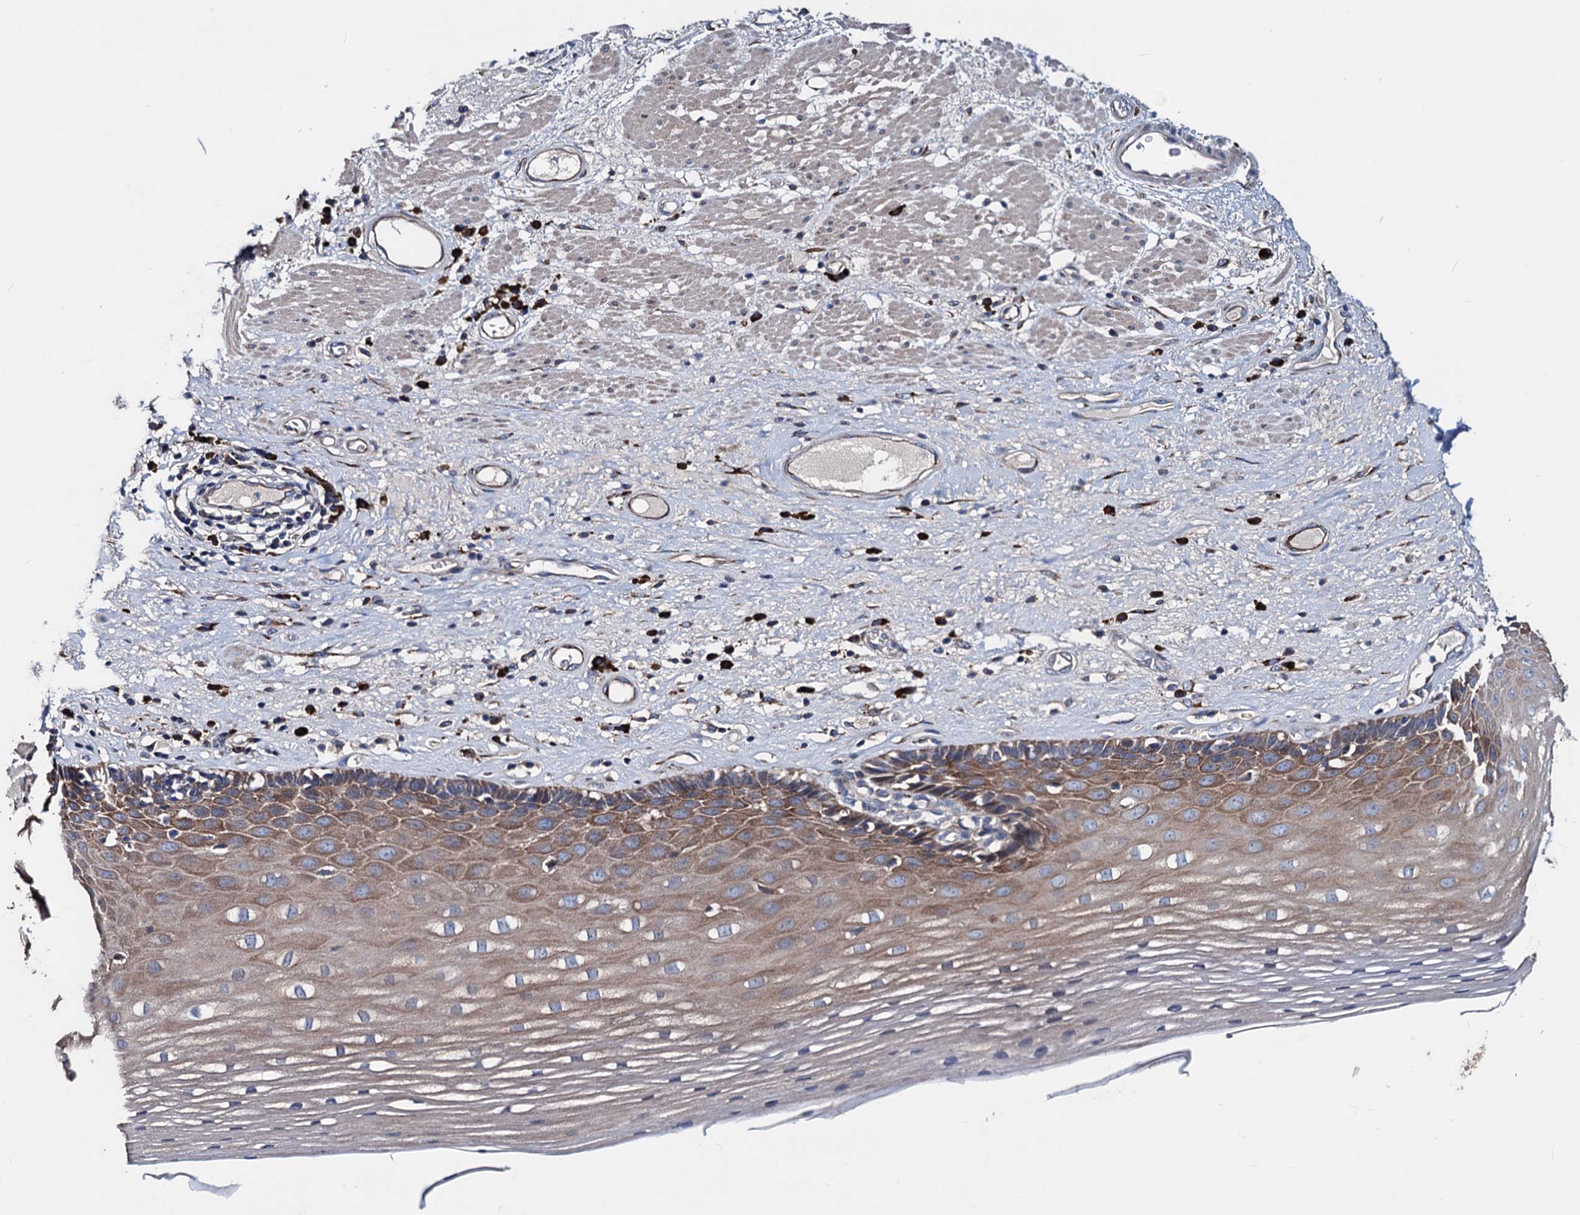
{"staining": {"intensity": "moderate", "quantity": "25%-75%", "location": "cytoplasmic/membranous"}, "tissue": "esophagus", "cell_type": "Squamous epithelial cells", "image_type": "normal", "snomed": [{"axis": "morphology", "description": "Normal tissue, NOS"}, {"axis": "topography", "description": "Esophagus"}], "caption": "Immunohistochemical staining of benign esophagus displays medium levels of moderate cytoplasmic/membranous positivity in approximately 25%-75% of squamous epithelial cells. The staining was performed using DAB to visualize the protein expression in brown, while the nuclei were stained in blue with hematoxylin (Magnification: 20x).", "gene": "AKAP11", "patient": {"sex": "male", "age": 62}}